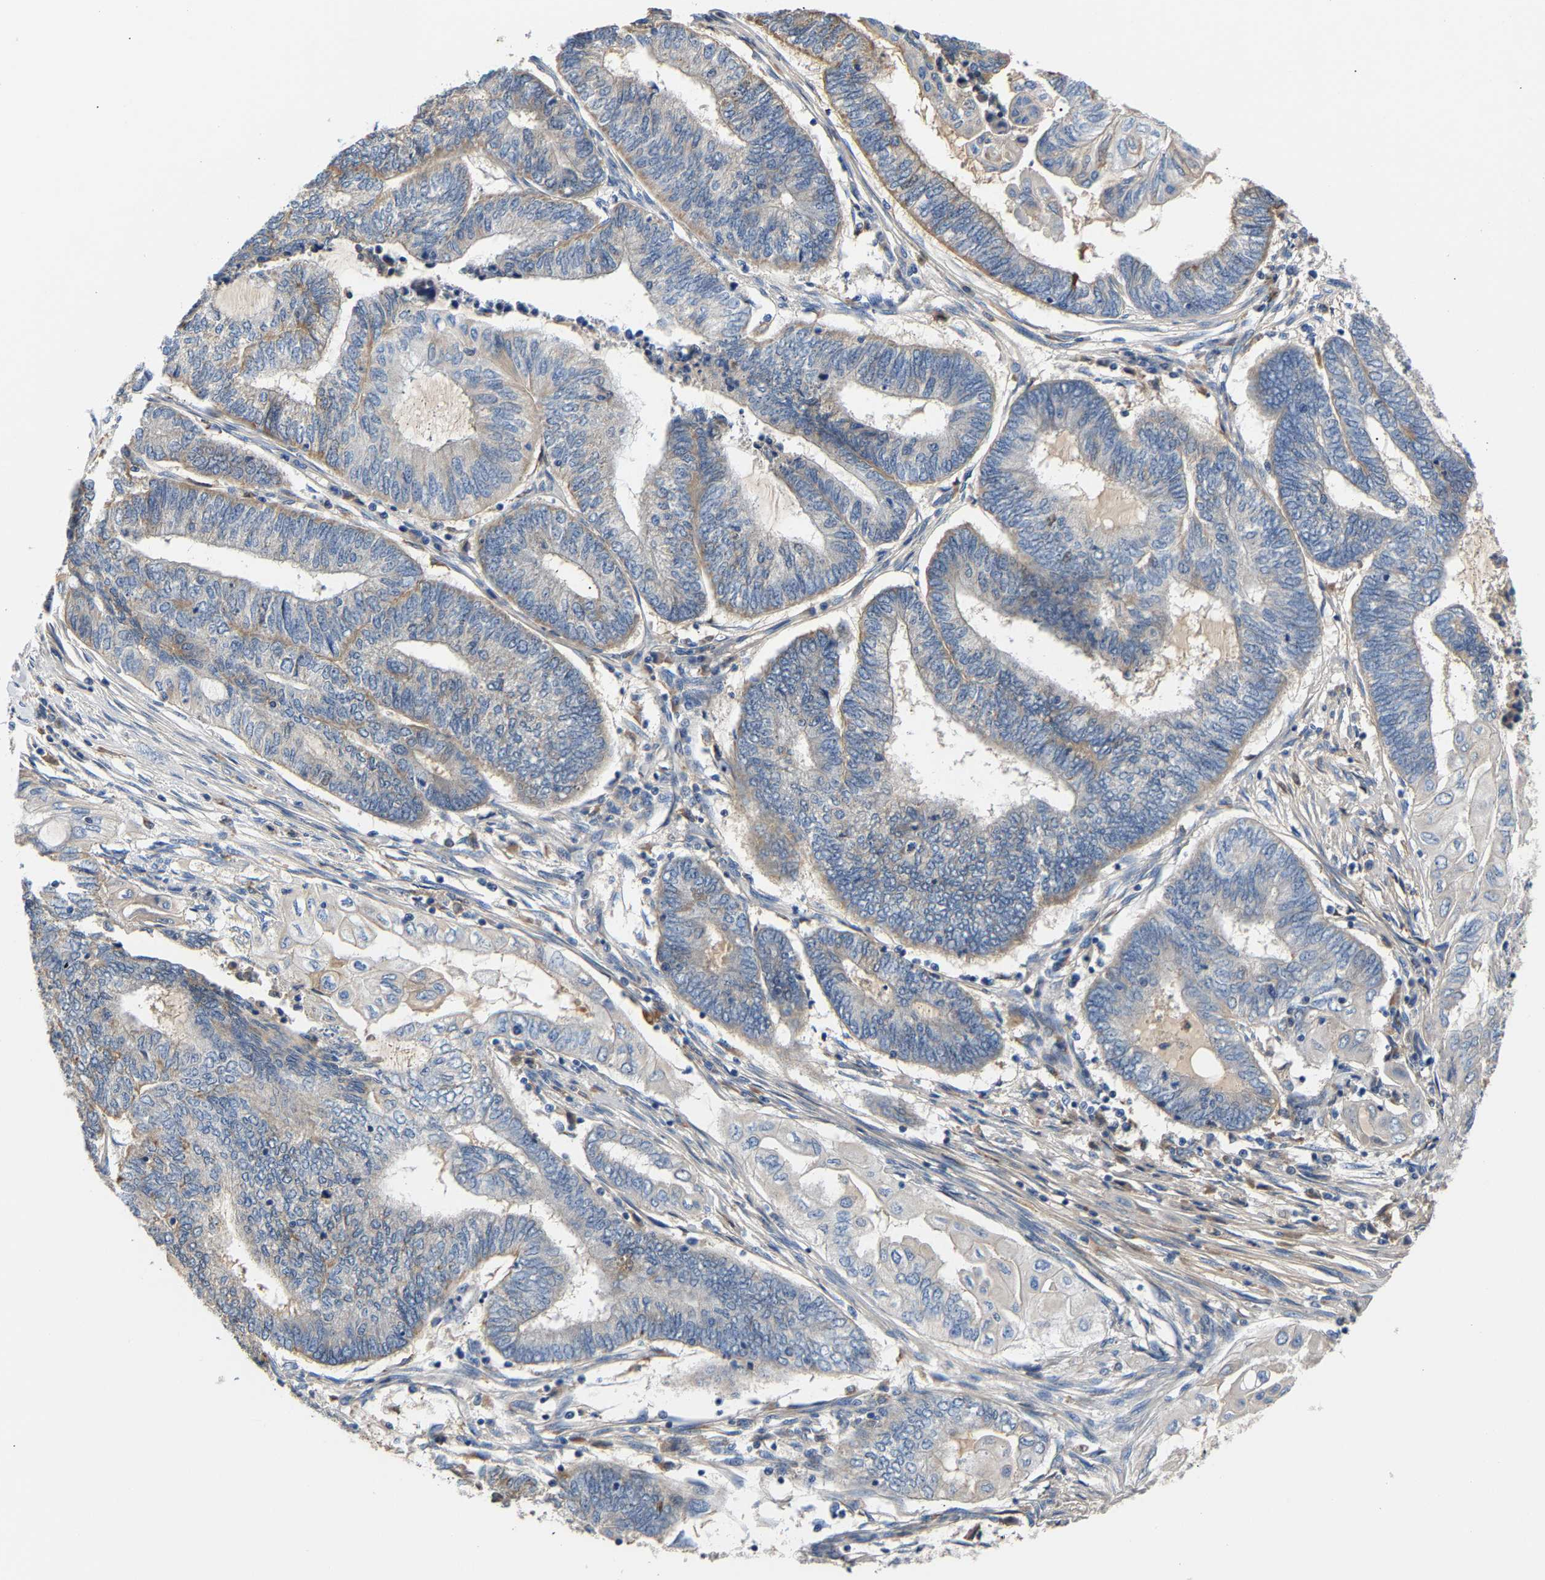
{"staining": {"intensity": "negative", "quantity": "none", "location": "none"}, "tissue": "endometrial cancer", "cell_type": "Tumor cells", "image_type": "cancer", "snomed": [{"axis": "morphology", "description": "Adenocarcinoma, NOS"}, {"axis": "topography", "description": "Uterus"}, {"axis": "topography", "description": "Endometrium"}], "caption": "Tumor cells show no significant expression in adenocarcinoma (endometrial).", "gene": "CCDC171", "patient": {"sex": "female", "age": 70}}